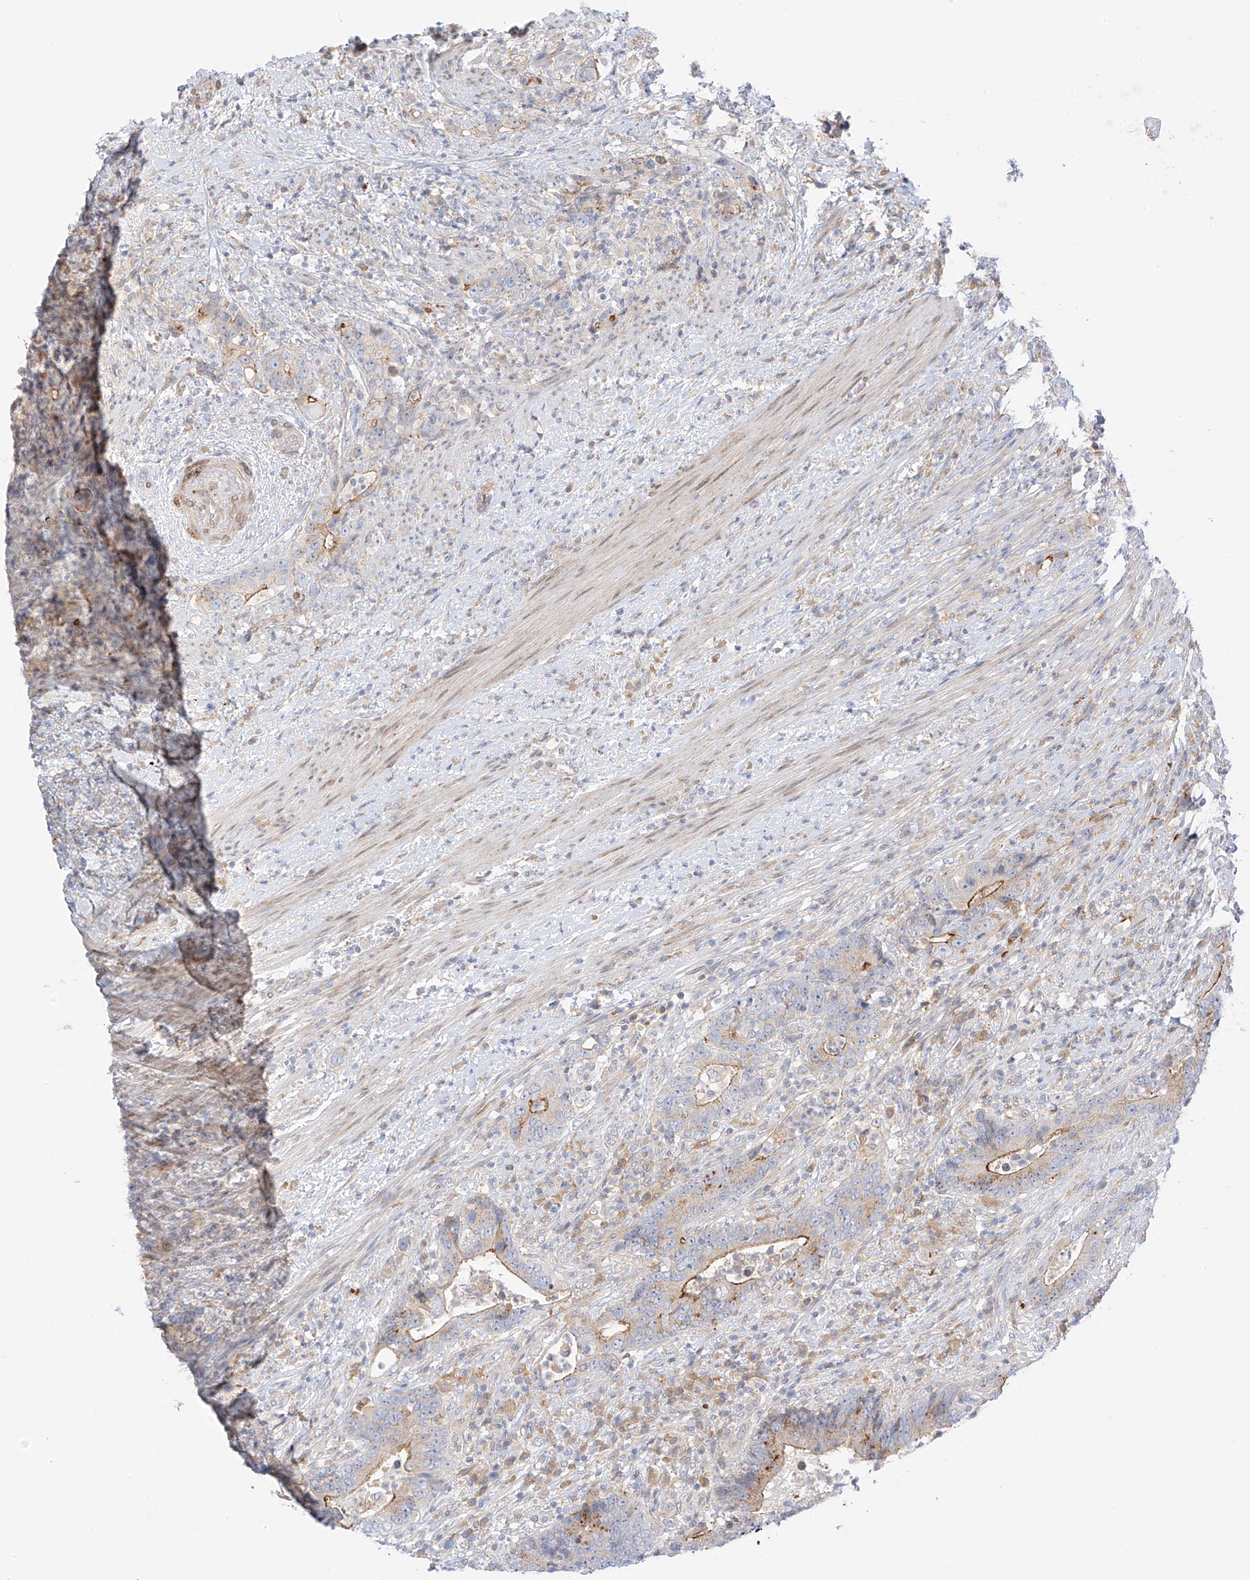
{"staining": {"intensity": "moderate", "quantity": "25%-75%", "location": "cytoplasmic/membranous"}, "tissue": "colorectal cancer", "cell_type": "Tumor cells", "image_type": "cancer", "snomed": [{"axis": "morphology", "description": "Adenocarcinoma, NOS"}, {"axis": "topography", "description": "Colon"}], "caption": "This is an image of immunohistochemistry (IHC) staining of colorectal cancer, which shows moderate positivity in the cytoplasmic/membranous of tumor cells.", "gene": "PCYOX1", "patient": {"sex": "female", "age": 75}}